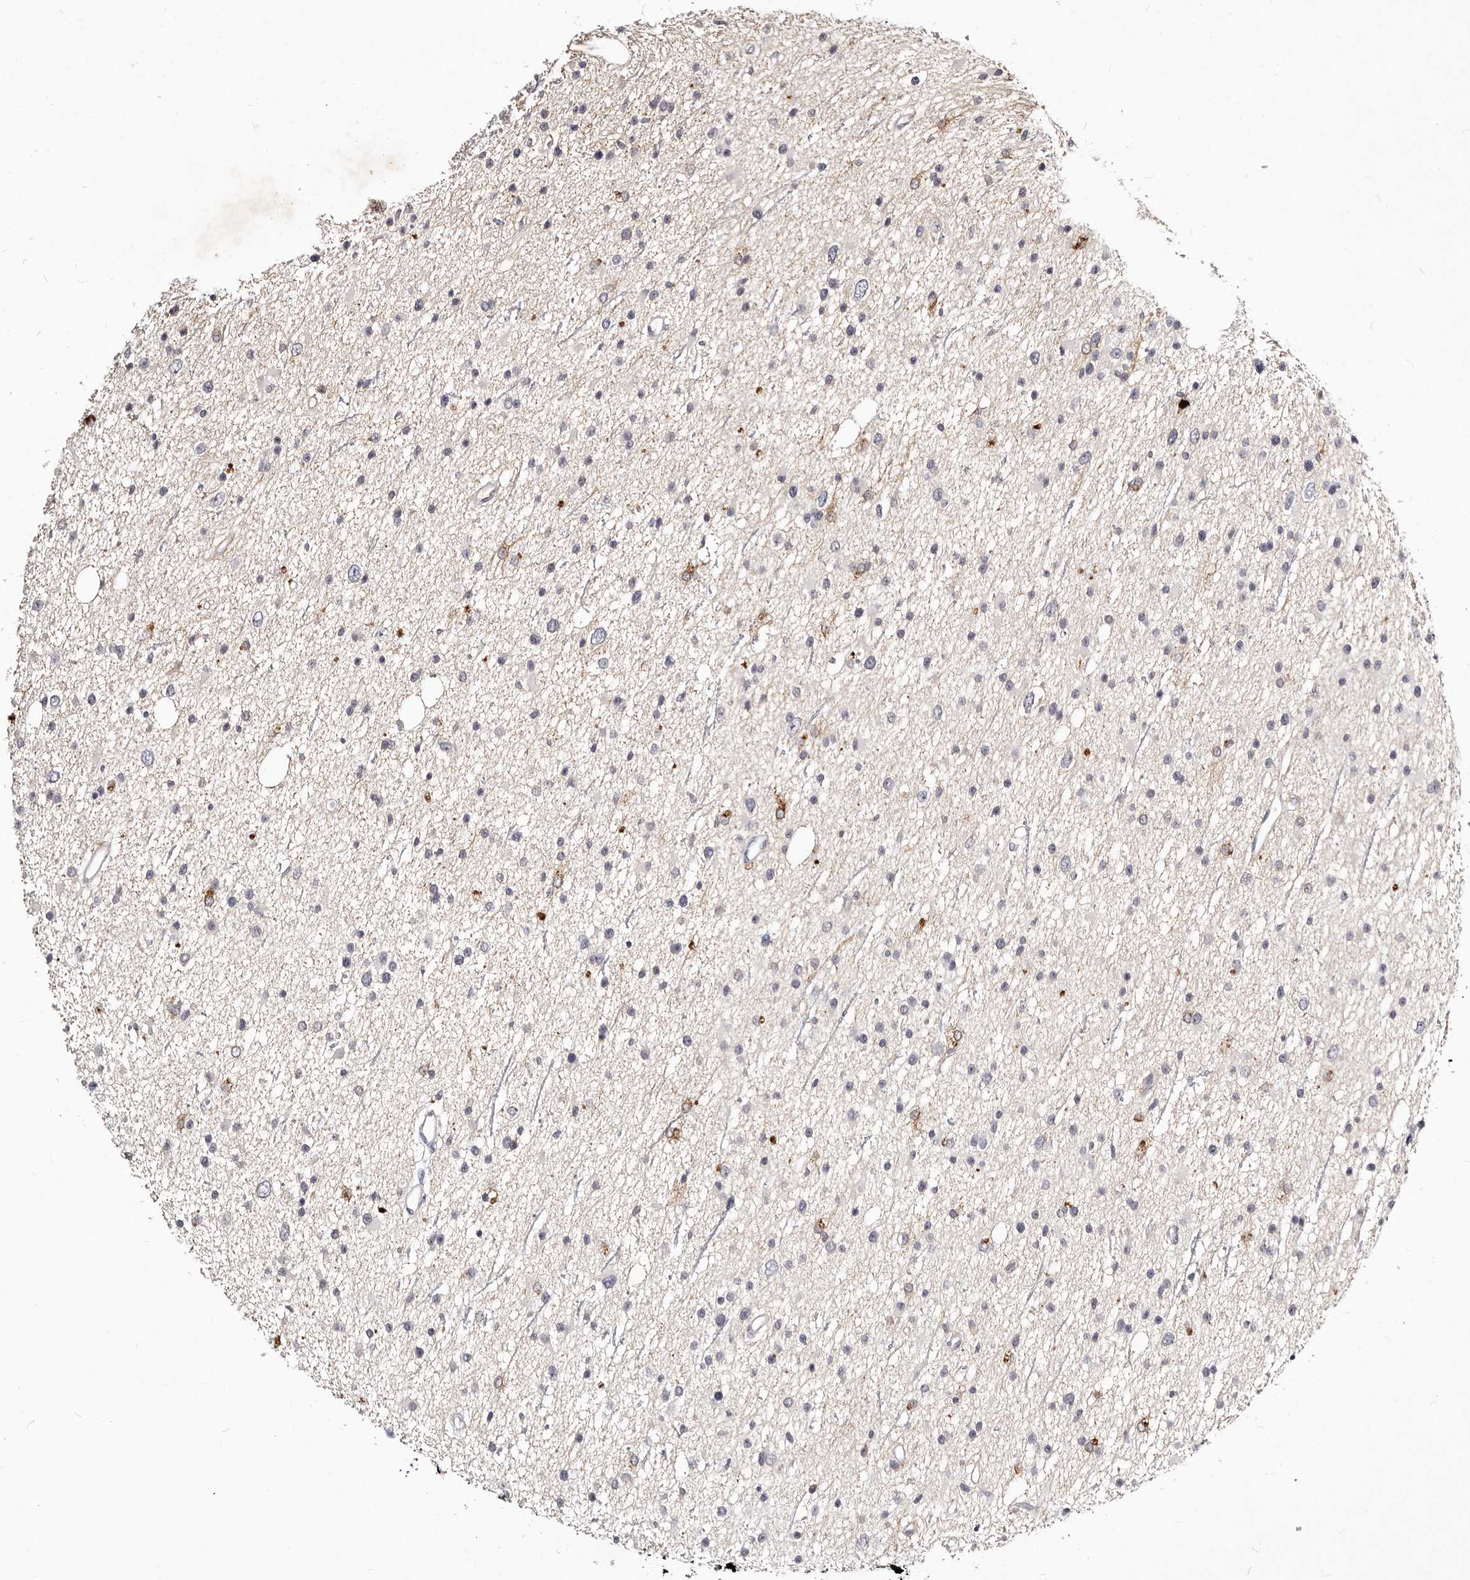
{"staining": {"intensity": "weak", "quantity": "<25%", "location": "cytoplasmic/membranous"}, "tissue": "glioma", "cell_type": "Tumor cells", "image_type": "cancer", "snomed": [{"axis": "morphology", "description": "Glioma, malignant, Low grade"}, {"axis": "topography", "description": "Cerebral cortex"}], "caption": "Immunohistochemical staining of glioma shows no significant staining in tumor cells.", "gene": "MRPS33", "patient": {"sex": "female", "age": 39}}